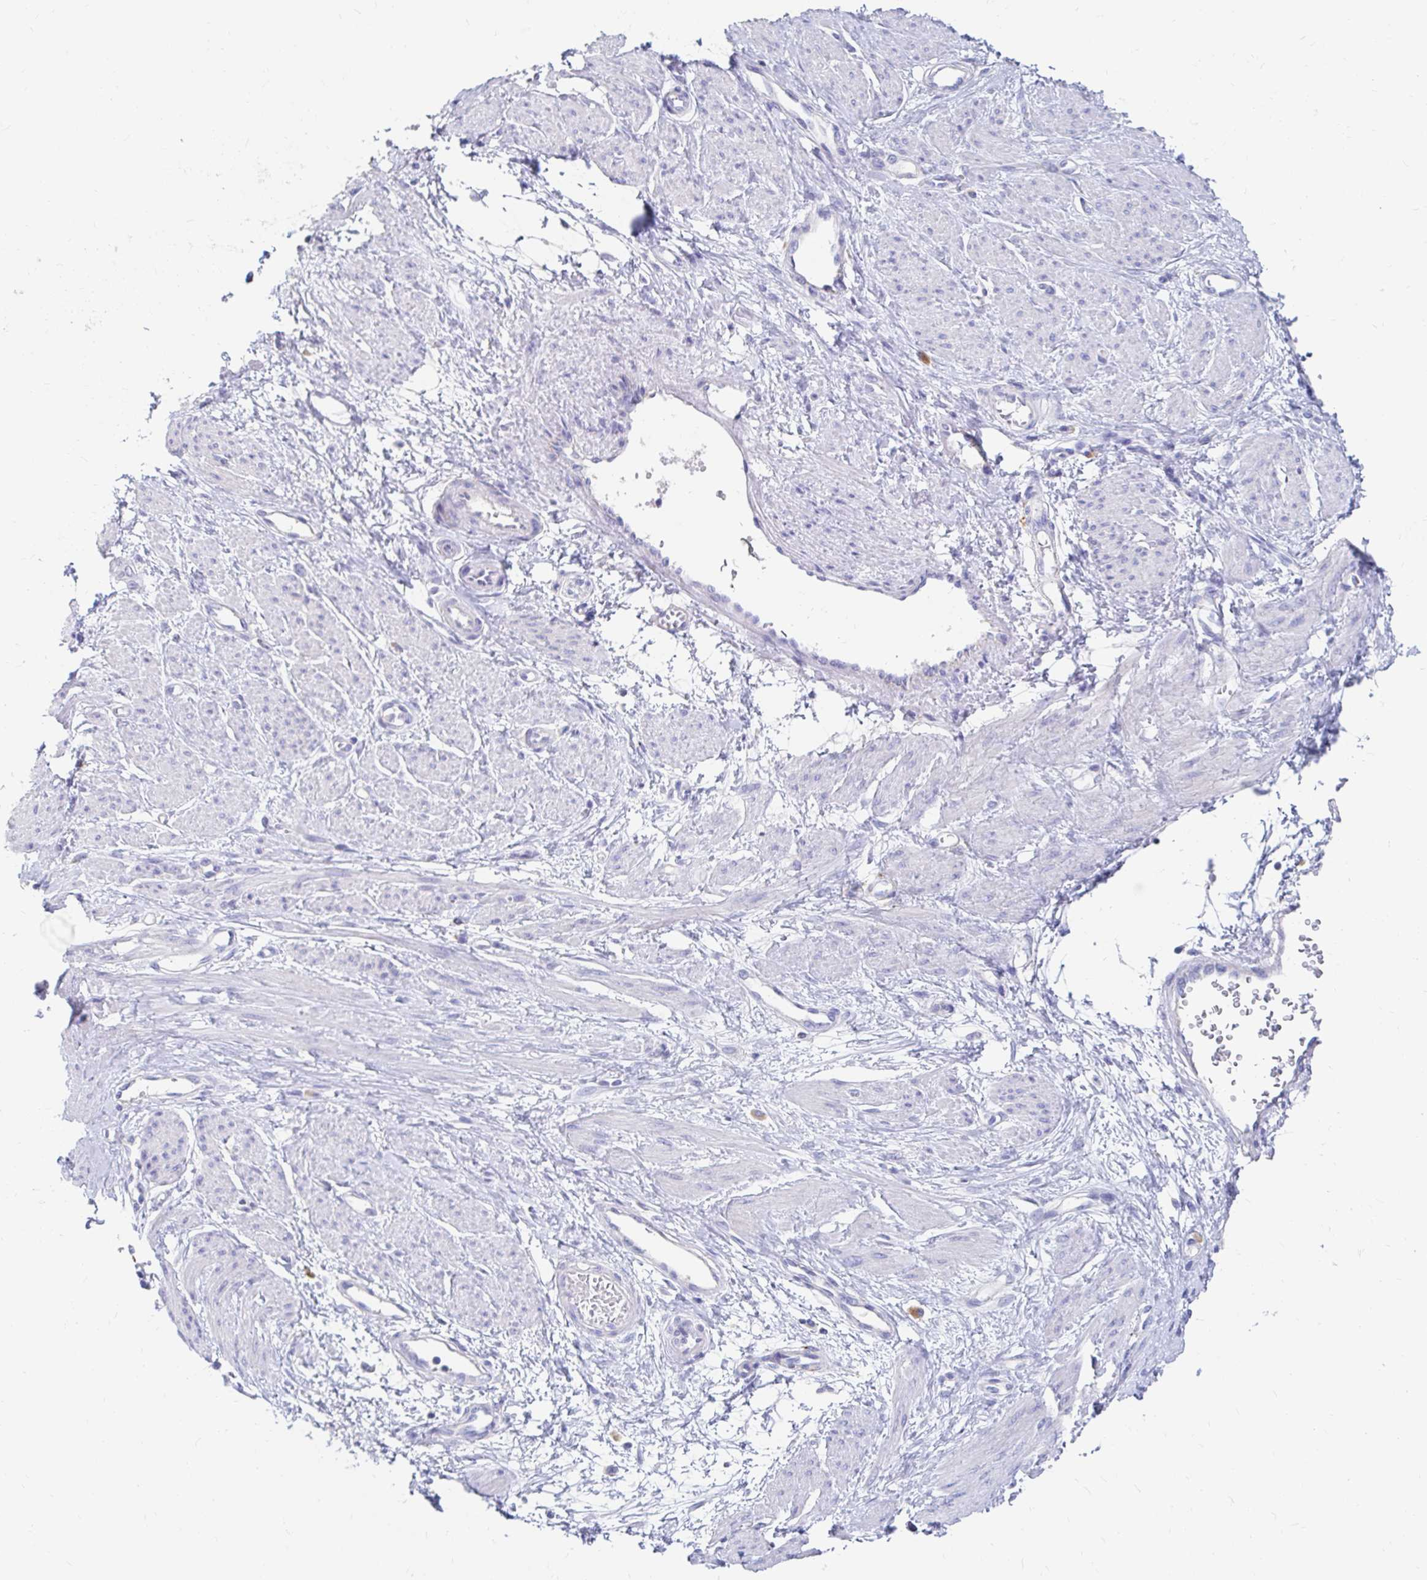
{"staining": {"intensity": "negative", "quantity": "none", "location": "none"}, "tissue": "smooth muscle", "cell_type": "Smooth muscle cells", "image_type": "normal", "snomed": [{"axis": "morphology", "description": "Normal tissue, NOS"}, {"axis": "topography", "description": "Smooth muscle"}, {"axis": "topography", "description": "Uterus"}], "caption": "Micrograph shows no significant protein staining in smooth muscle cells of unremarkable smooth muscle. (IHC, brightfield microscopy, high magnification).", "gene": "LAMC3", "patient": {"sex": "female", "age": 39}}